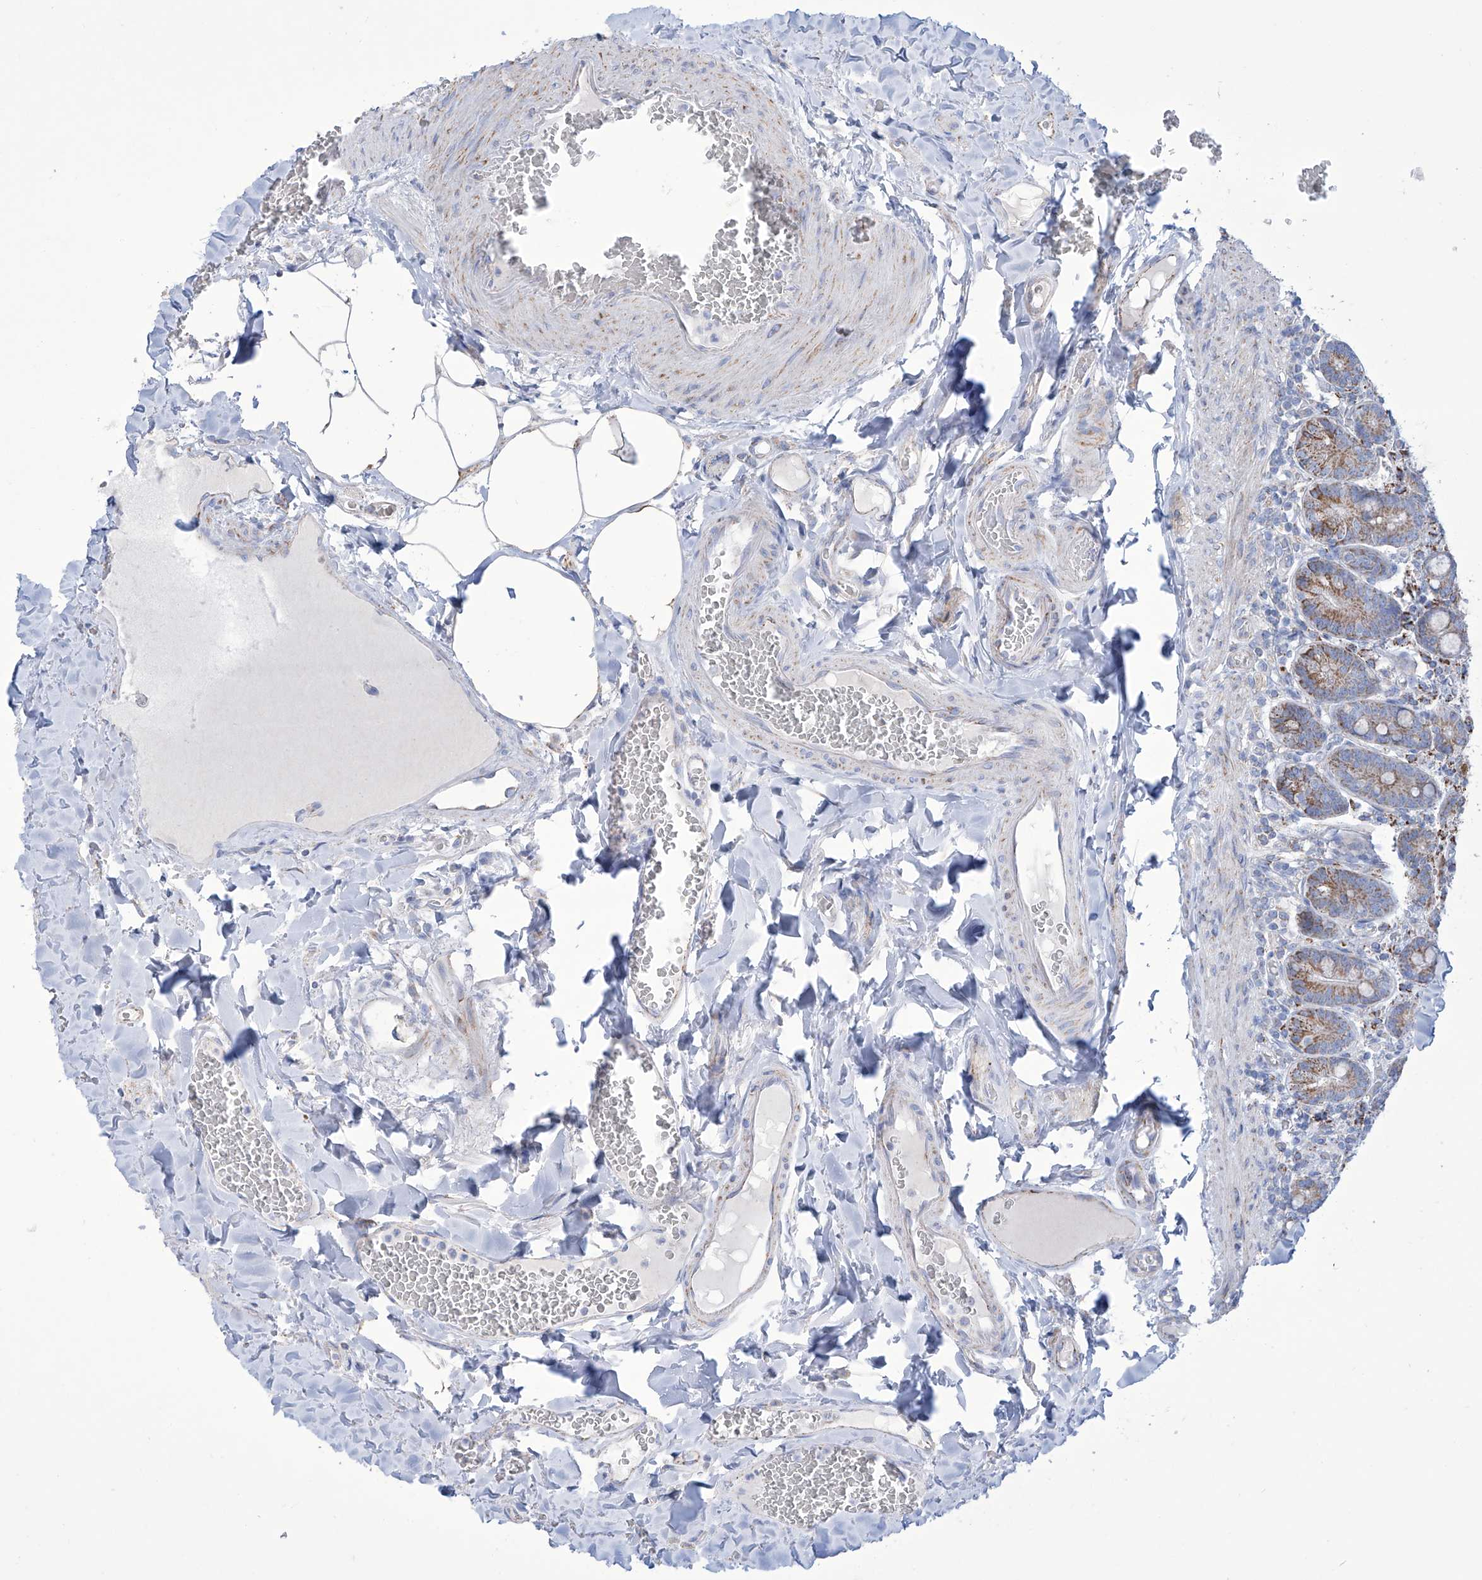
{"staining": {"intensity": "strong", "quantity": "25%-75%", "location": "cytoplasmic/membranous"}, "tissue": "duodenum", "cell_type": "Glandular cells", "image_type": "normal", "snomed": [{"axis": "morphology", "description": "Normal tissue, NOS"}, {"axis": "topography", "description": "Duodenum"}], "caption": "Protein expression by IHC displays strong cytoplasmic/membranous staining in about 25%-75% of glandular cells in normal duodenum.", "gene": "ALDH6A1", "patient": {"sex": "female", "age": 62}}